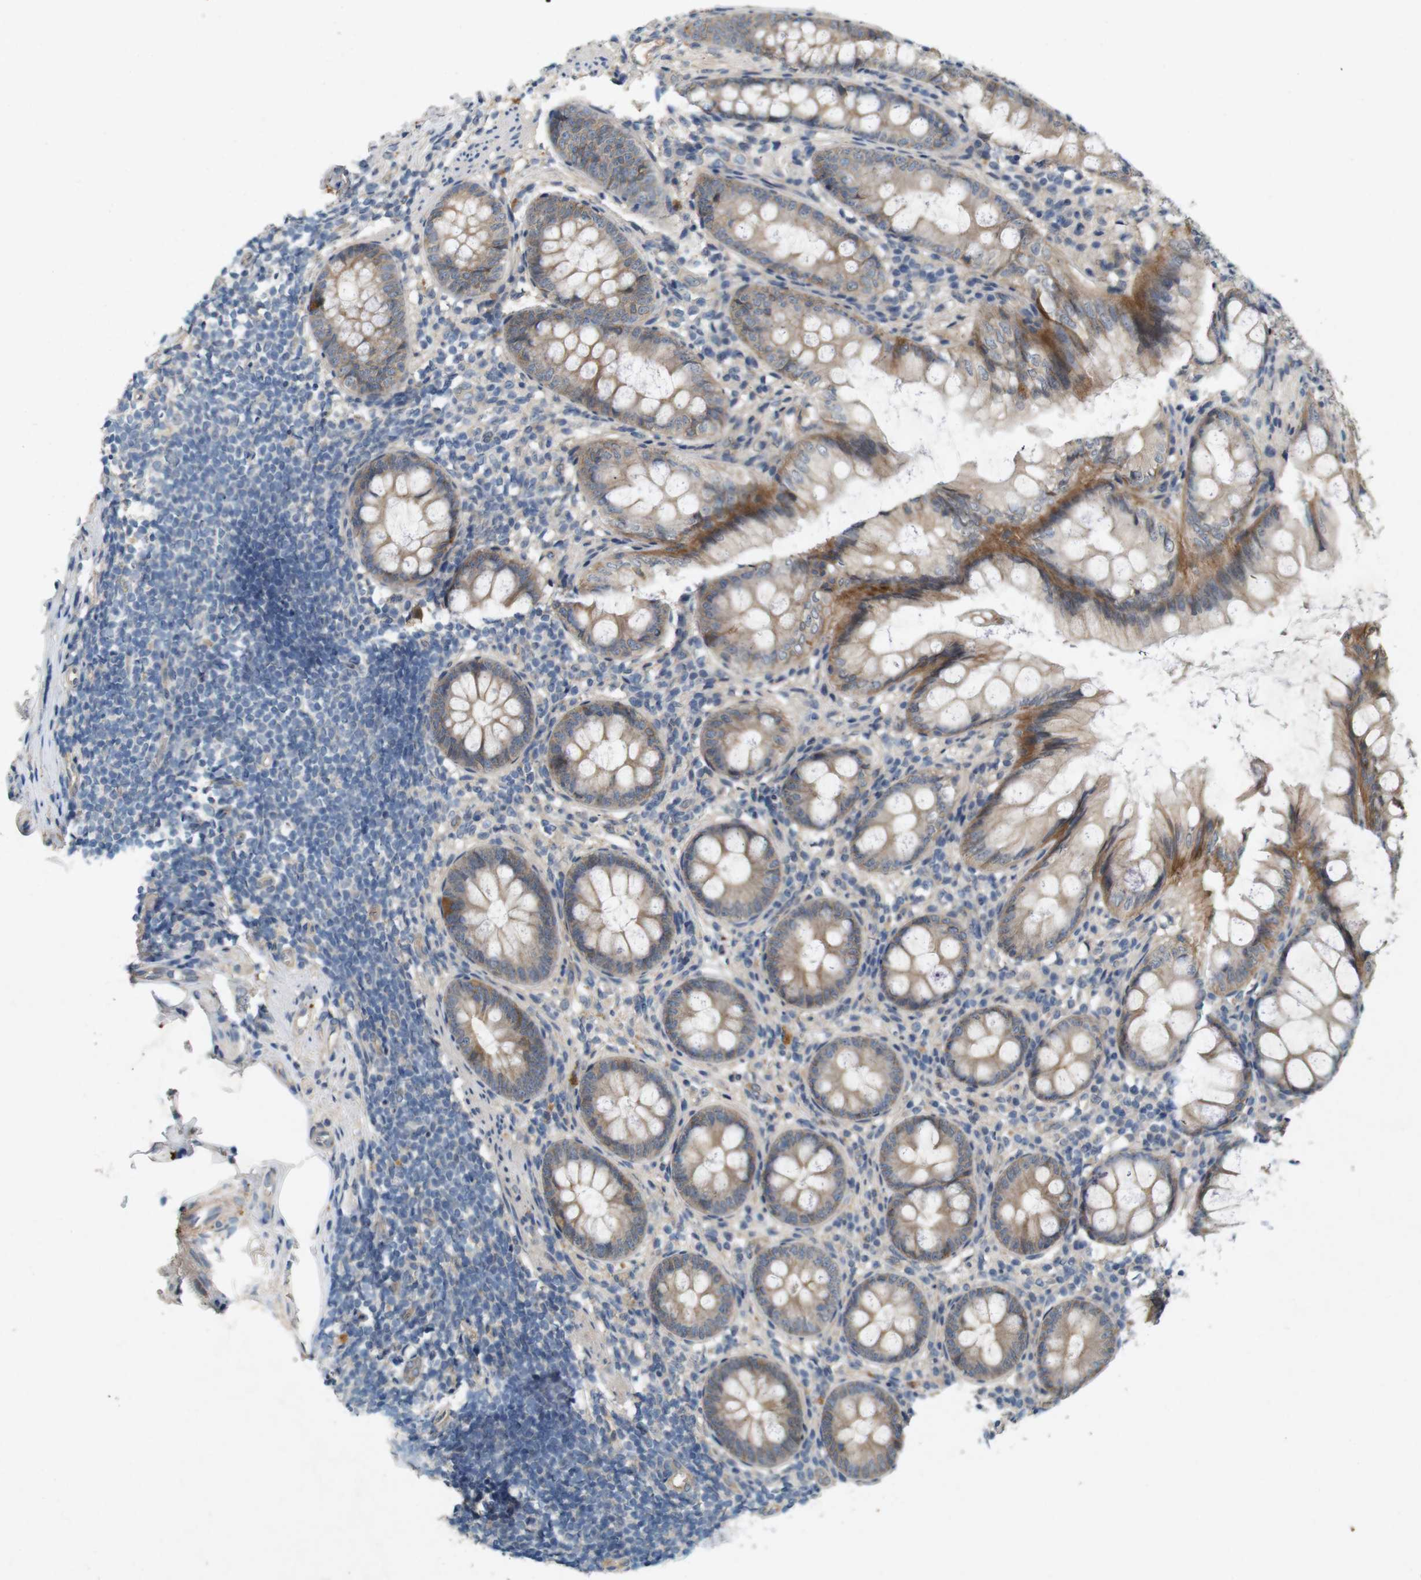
{"staining": {"intensity": "moderate", "quantity": ">75%", "location": "cytoplasmic/membranous"}, "tissue": "appendix", "cell_type": "Glandular cells", "image_type": "normal", "snomed": [{"axis": "morphology", "description": "Normal tissue, NOS"}, {"axis": "topography", "description": "Appendix"}], "caption": "Immunohistochemistry (DAB (3,3'-diaminobenzidine)) staining of normal appendix exhibits moderate cytoplasmic/membranous protein staining in about >75% of glandular cells.", "gene": "PVR", "patient": {"sex": "female", "age": 77}}